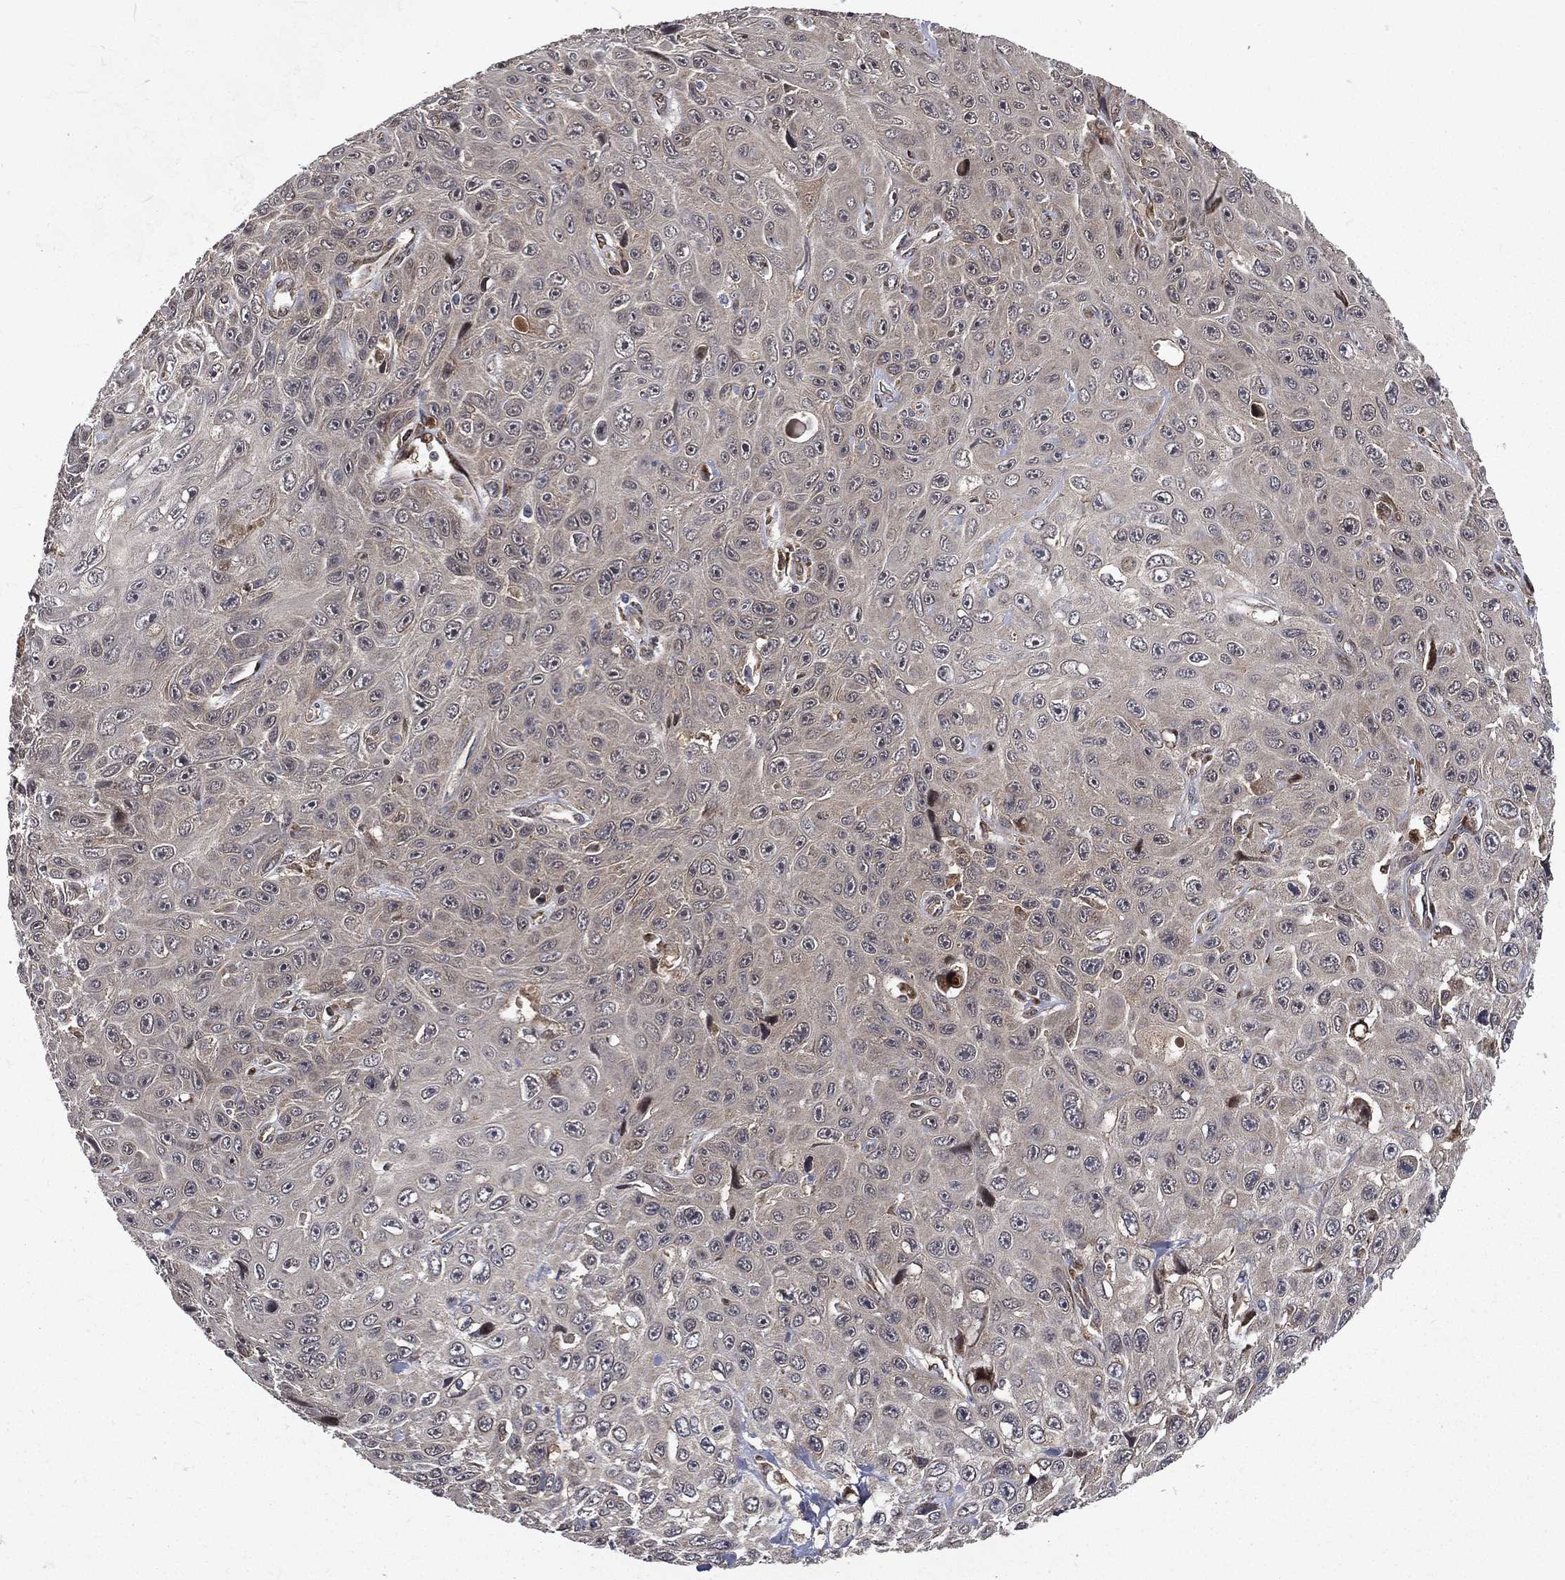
{"staining": {"intensity": "negative", "quantity": "none", "location": "none"}, "tissue": "skin cancer", "cell_type": "Tumor cells", "image_type": "cancer", "snomed": [{"axis": "morphology", "description": "Squamous cell carcinoma, NOS"}, {"axis": "topography", "description": "Skin"}], "caption": "Image shows no protein positivity in tumor cells of squamous cell carcinoma (skin) tissue. (DAB immunohistochemistry with hematoxylin counter stain).", "gene": "RAB11FIP4", "patient": {"sex": "male", "age": 82}}